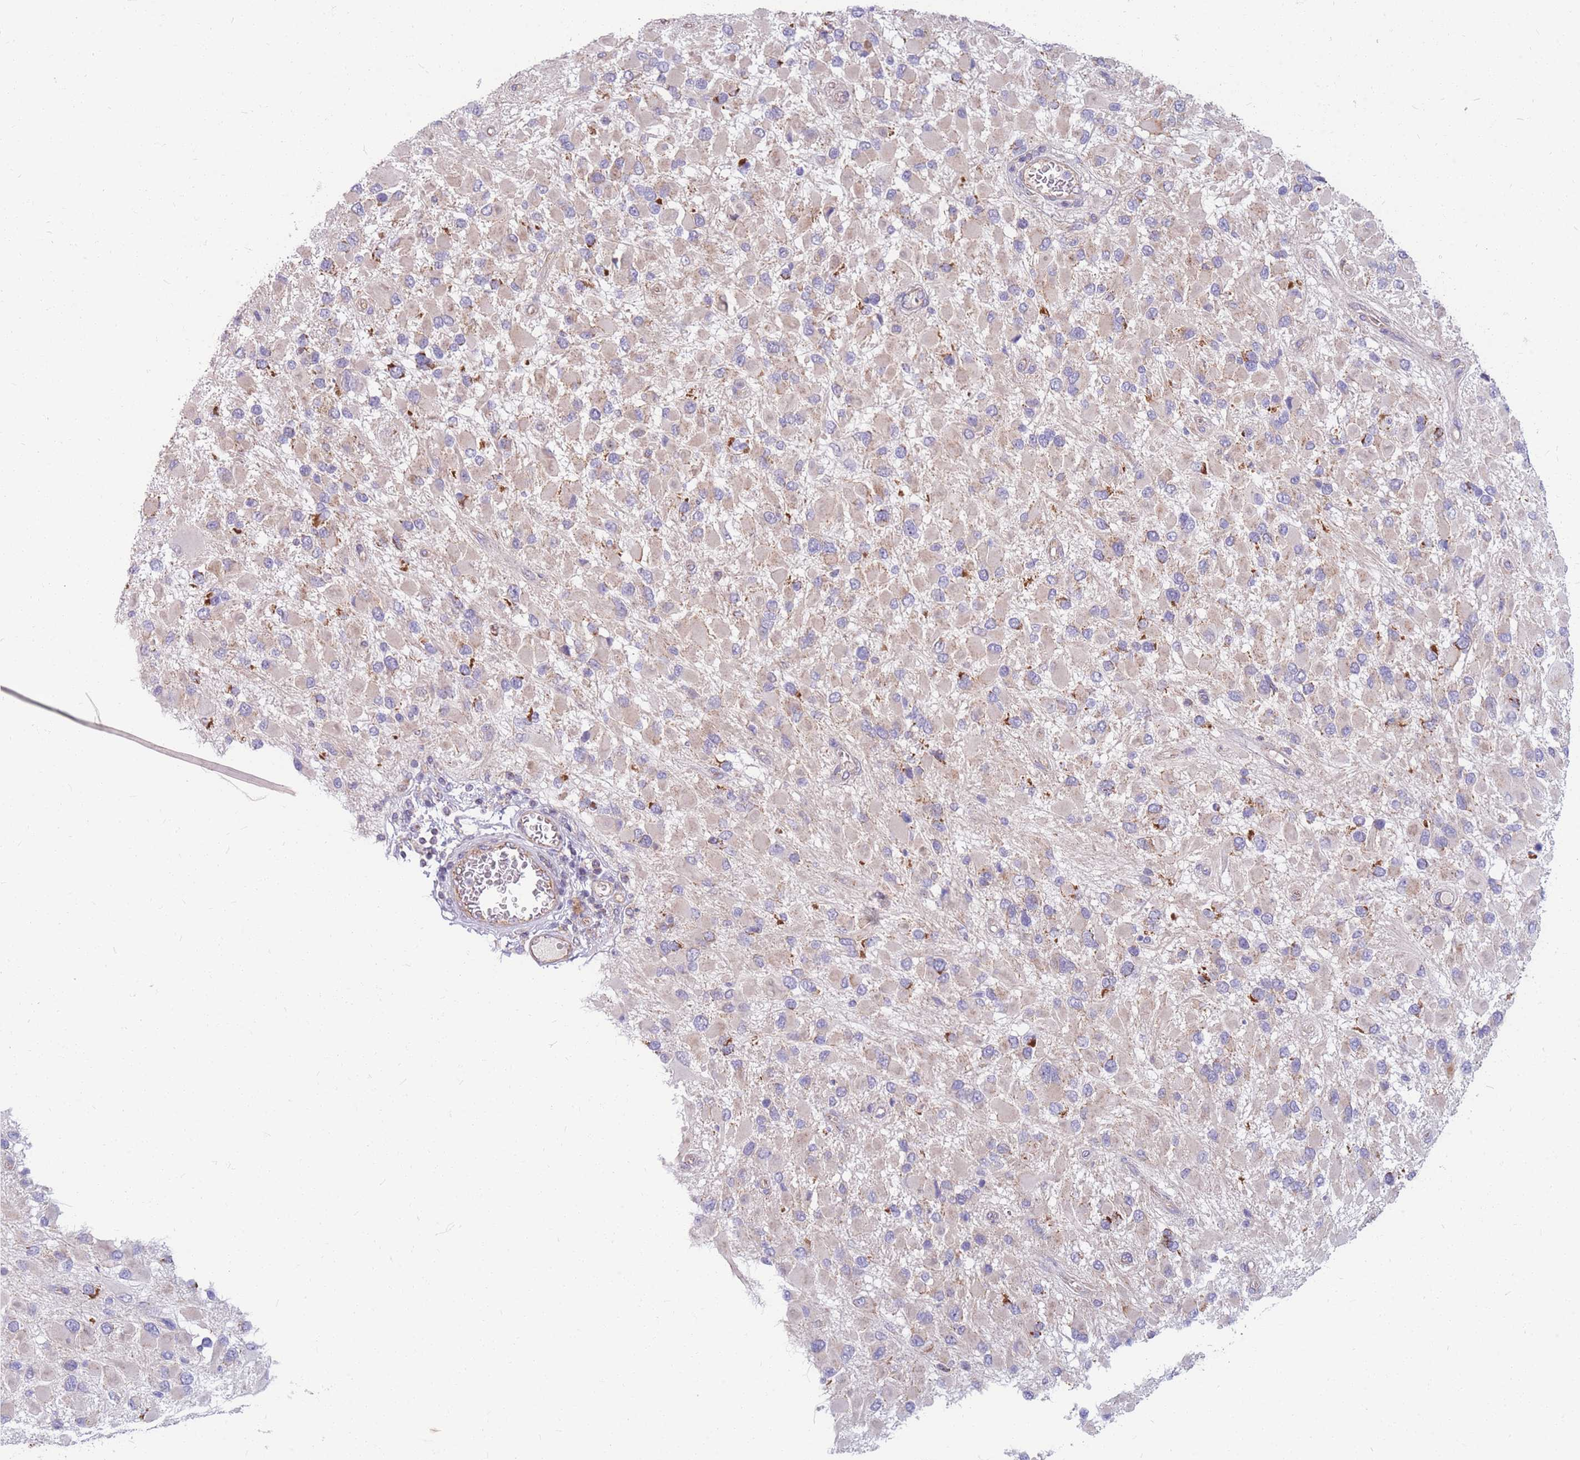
{"staining": {"intensity": "negative", "quantity": "none", "location": "none"}, "tissue": "glioma", "cell_type": "Tumor cells", "image_type": "cancer", "snomed": [{"axis": "morphology", "description": "Glioma, malignant, High grade"}, {"axis": "topography", "description": "Brain"}], "caption": "This micrograph is of glioma stained with immunohistochemistry to label a protein in brown with the nuclei are counter-stained blue. There is no expression in tumor cells.", "gene": "MRPS9", "patient": {"sex": "male", "age": 53}}